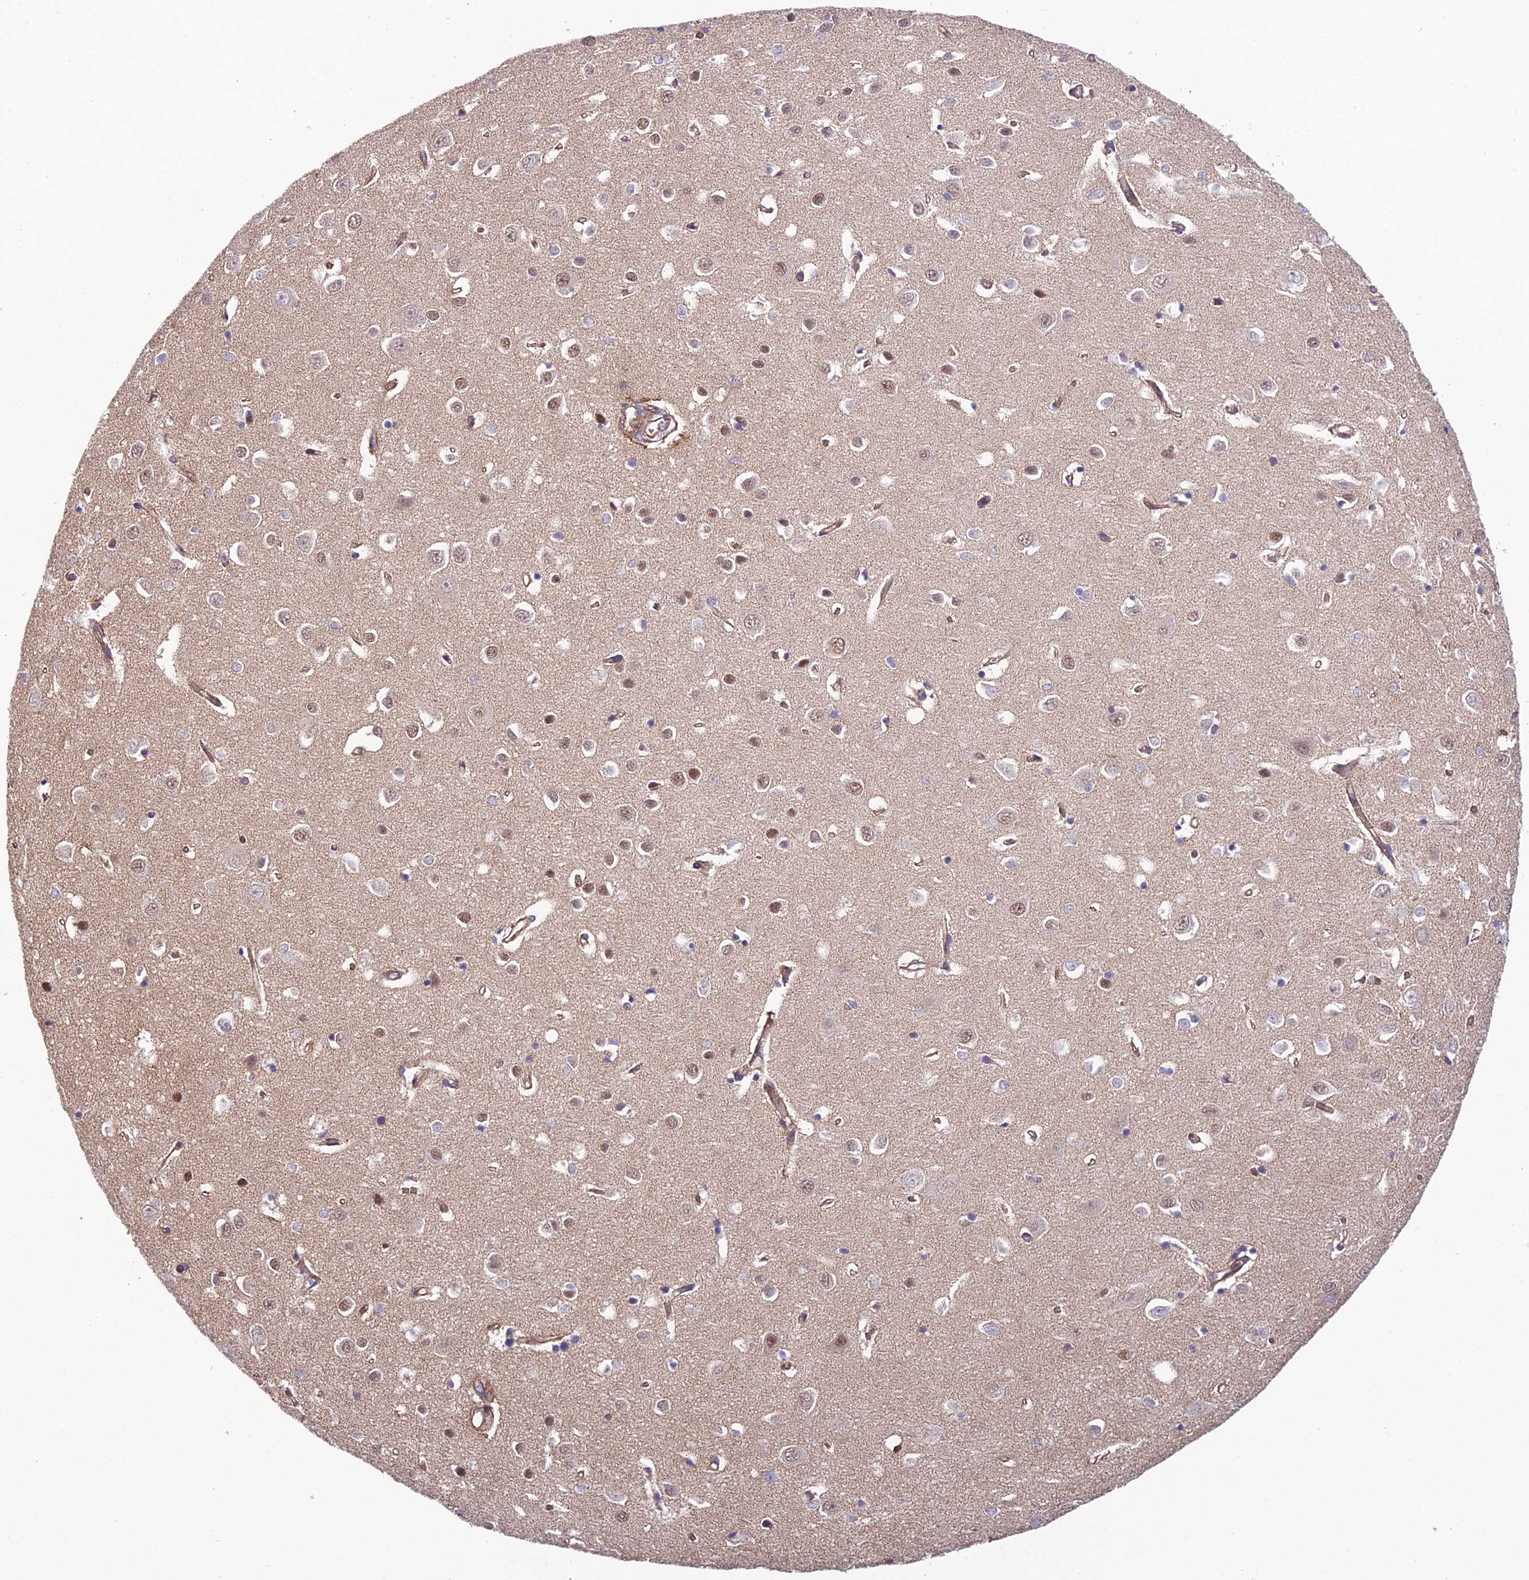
{"staining": {"intensity": "moderate", "quantity": ">75%", "location": "cytoplasmic/membranous"}, "tissue": "cerebral cortex", "cell_type": "Endothelial cells", "image_type": "normal", "snomed": [{"axis": "morphology", "description": "Normal tissue, NOS"}, {"axis": "topography", "description": "Cerebral cortex"}], "caption": "Endothelial cells display medium levels of moderate cytoplasmic/membranous expression in about >75% of cells in normal human cerebral cortex. (IHC, brightfield microscopy, high magnification).", "gene": "QRFP", "patient": {"sex": "female", "age": 64}}